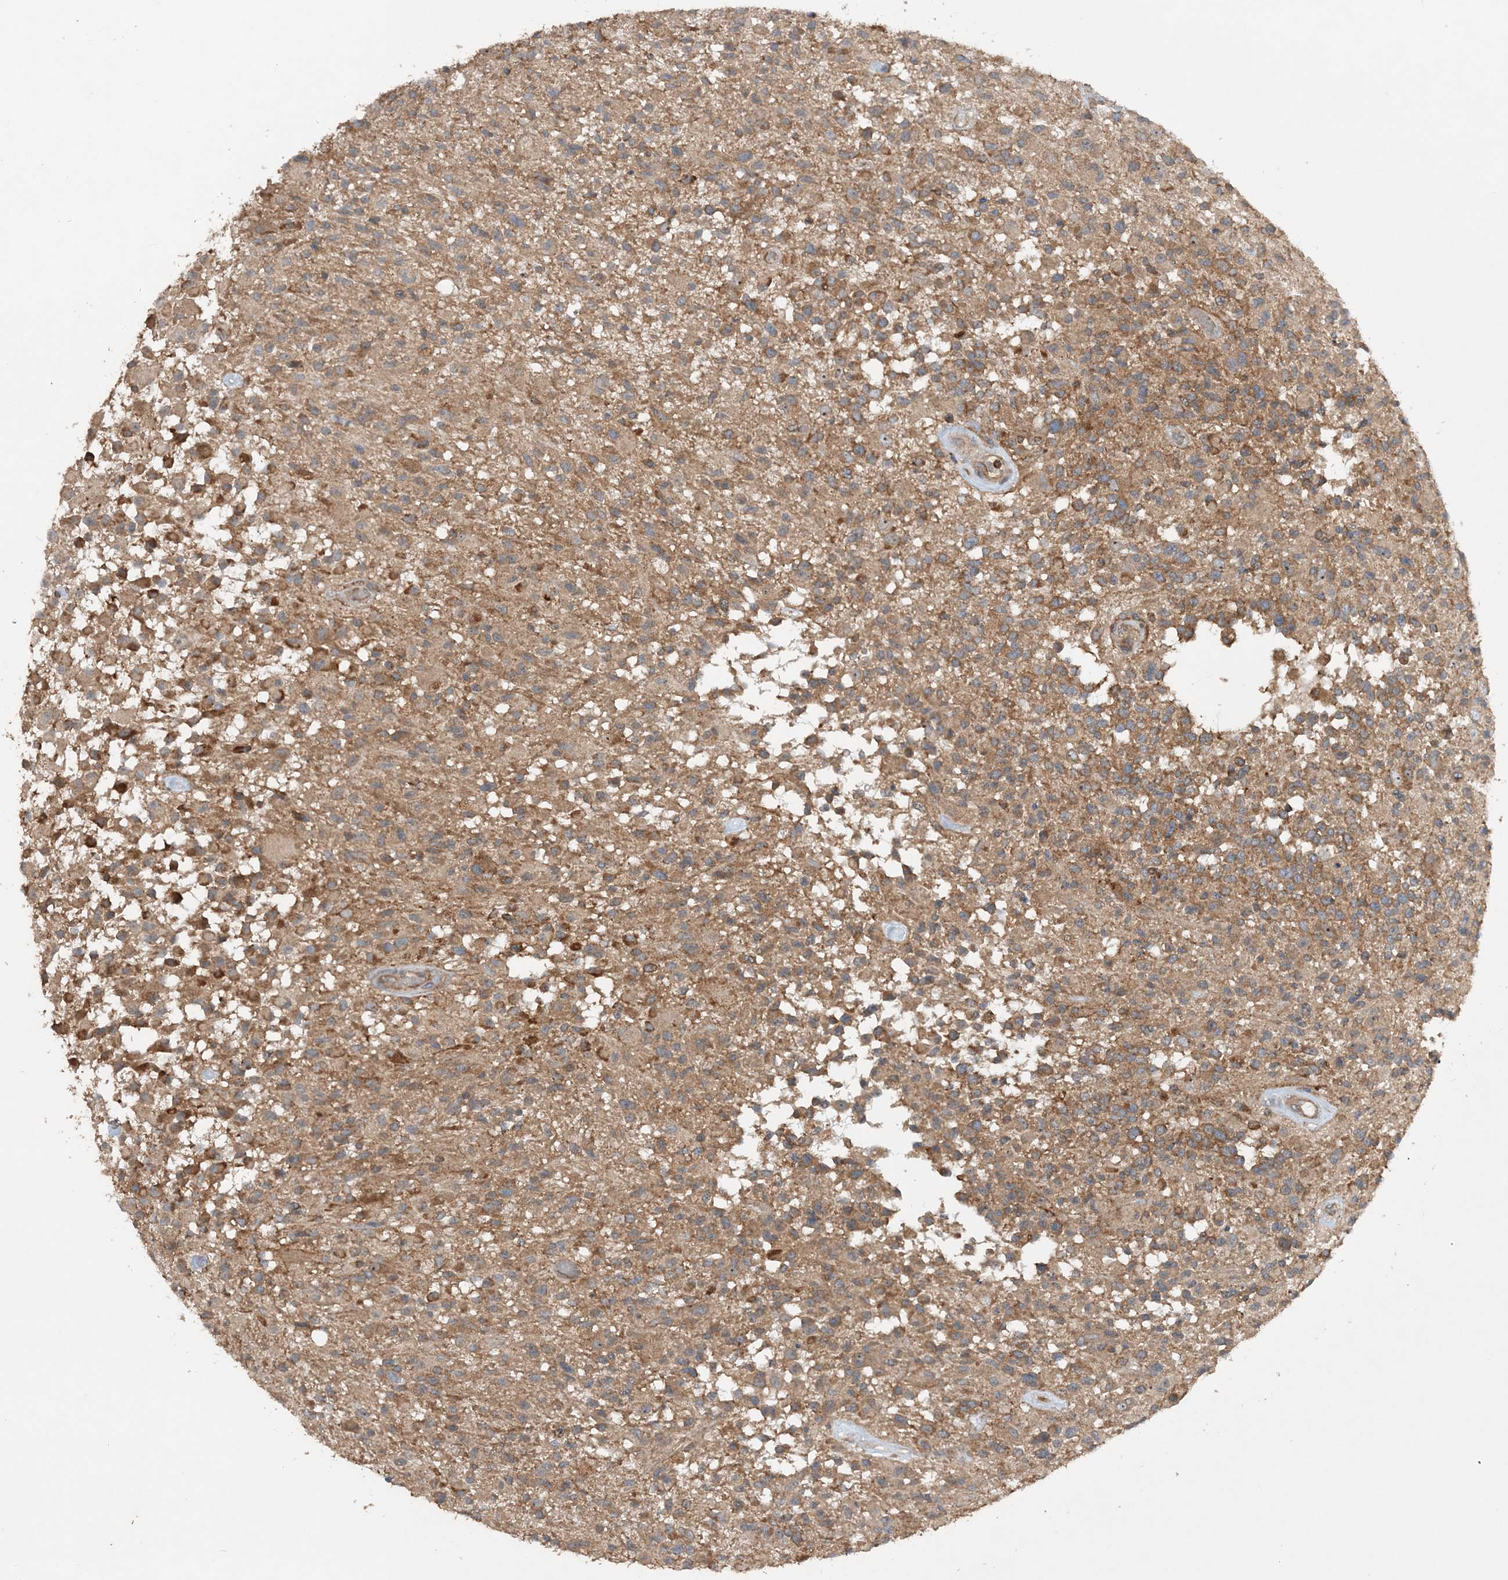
{"staining": {"intensity": "moderate", "quantity": ">75%", "location": "cytoplasmic/membranous"}, "tissue": "glioma", "cell_type": "Tumor cells", "image_type": "cancer", "snomed": [{"axis": "morphology", "description": "Glioma, malignant, High grade"}, {"axis": "morphology", "description": "Glioblastoma, NOS"}, {"axis": "topography", "description": "Brain"}], "caption": "This micrograph shows malignant glioma (high-grade) stained with immunohistochemistry (IHC) to label a protein in brown. The cytoplasmic/membranous of tumor cells show moderate positivity for the protein. Nuclei are counter-stained blue.", "gene": "ACAP2", "patient": {"sex": "male", "age": 60}}